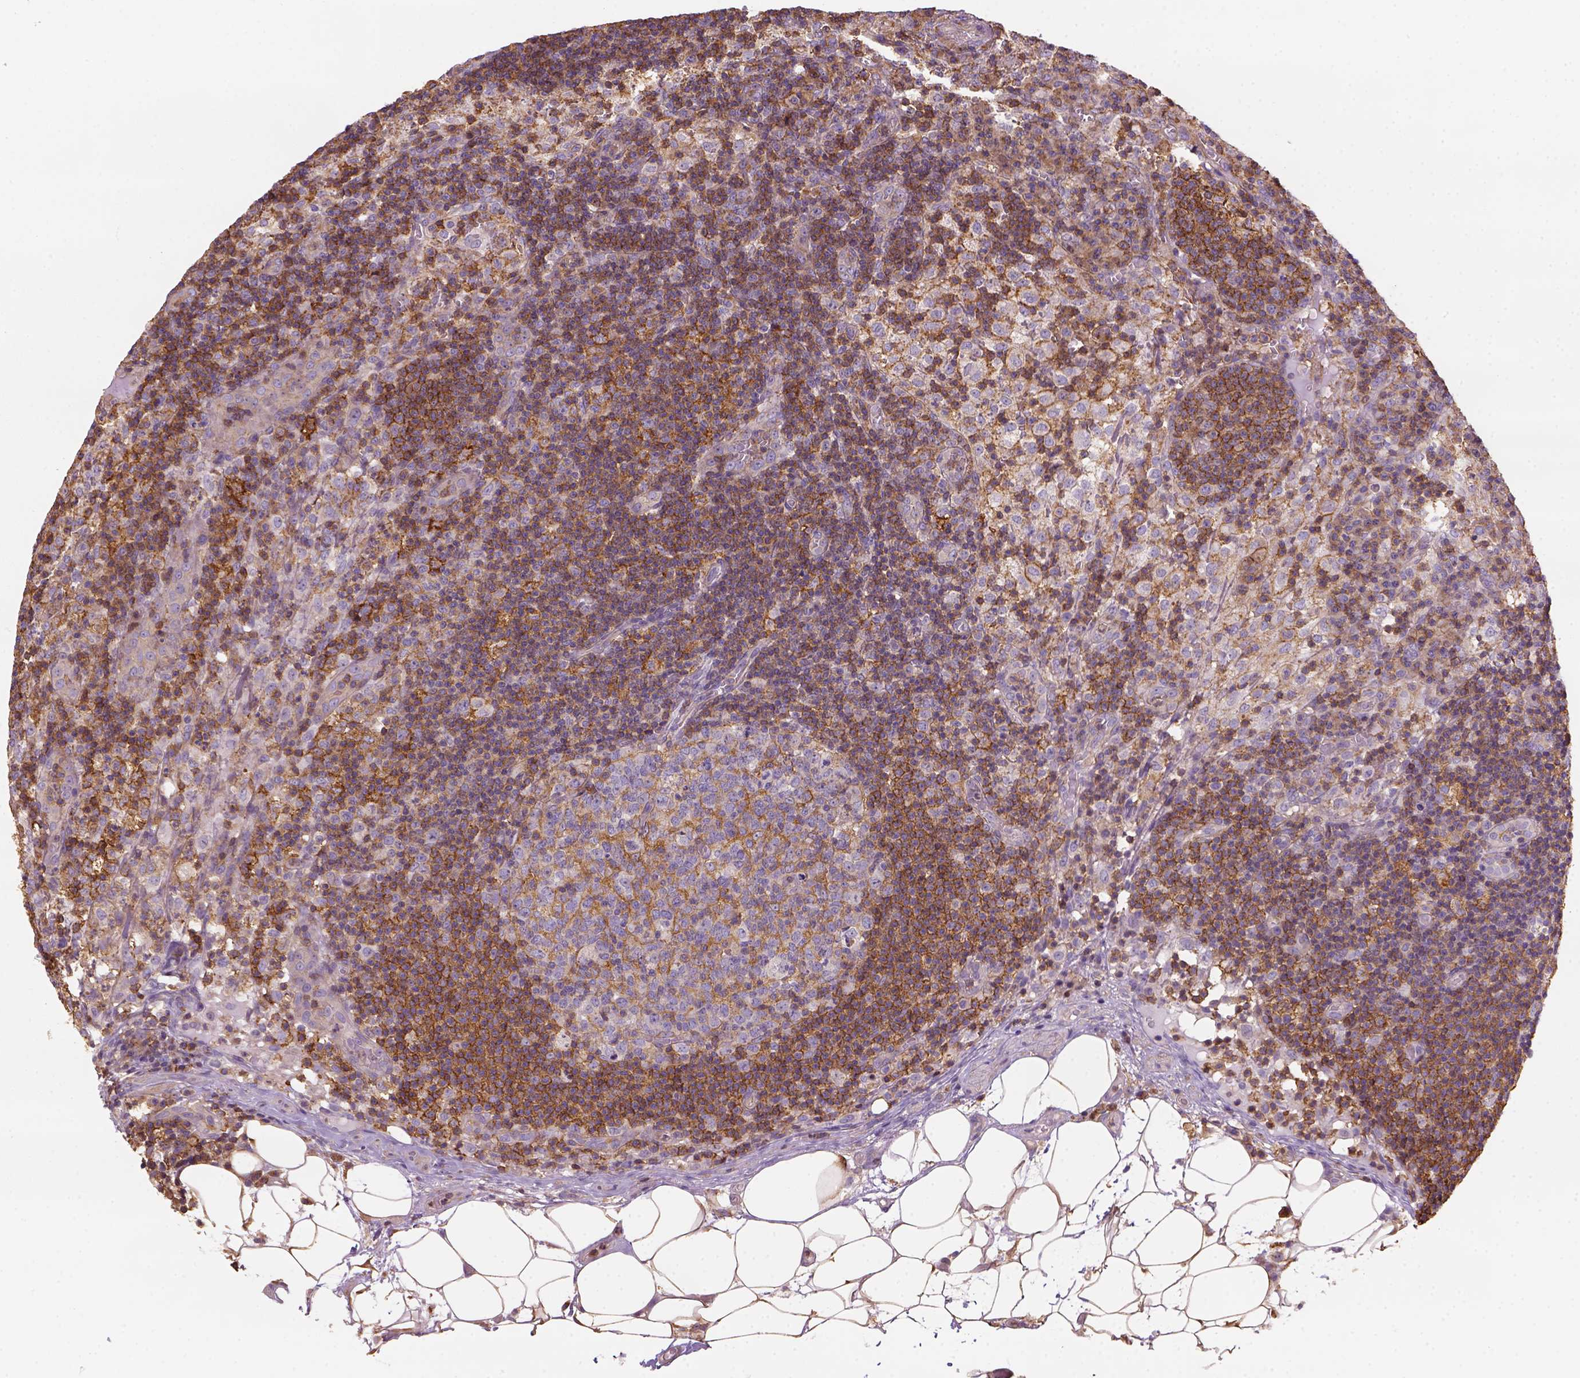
{"staining": {"intensity": "moderate", "quantity": ">75%", "location": "cytoplasmic/membranous"}, "tissue": "lymph node", "cell_type": "Germinal center cells", "image_type": "normal", "snomed": [{"axis": "morphology", "description": "Normal tissue, NOS"}, {"axis": "topography", "description": "Lymph node"}], "caption": "Moderate cytoplasmic/membranous positivity is appreciated in about >75% of germinal center cells in benign lymph node.", "gene": "GPRC5D", "patient": {"sex": "male", "age": 62}}